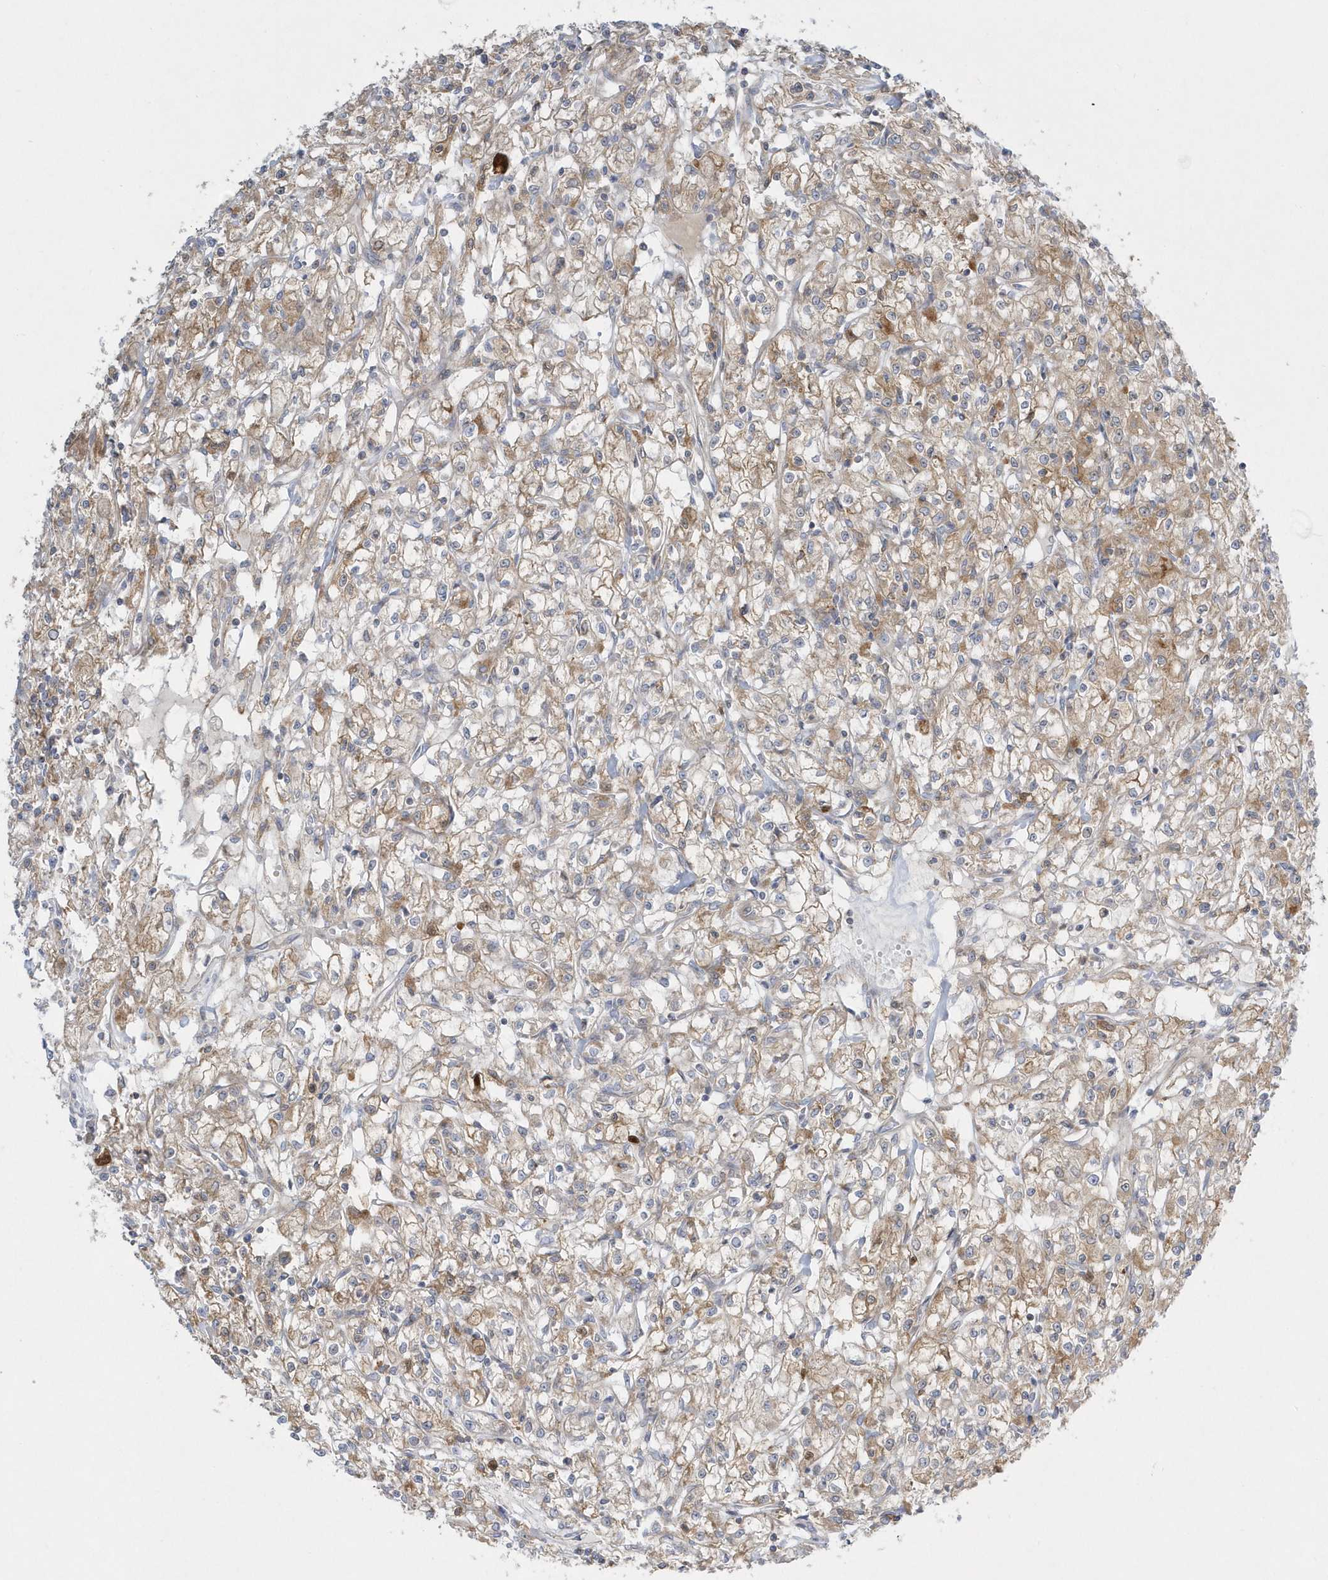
{"staining": {"intensity": "moderate", "quantity": ">75%", "location": "cytoplasmic/membranous"}, "tissue": "renal cancer", "cell_type": "Tumor cells", "image_type": "cancer", "snomed": [{"axis": "morphology", "description": "Adenocarcinoma, NOS"}, {"axis": "topography", "description": "Kidney"}], "caption": "Protein expression analysis of human renal cancer (adenocarcinoma) reveals moderate cytoplasmic/membranous staining in about >75% of tumor cells. Using DAB (brown) and hematoxylin (blue) stains, captured at high magnification using brightfield microscopy.", "gene": "DNAJC18", "patient": {"sex": "female", "age": 59}}